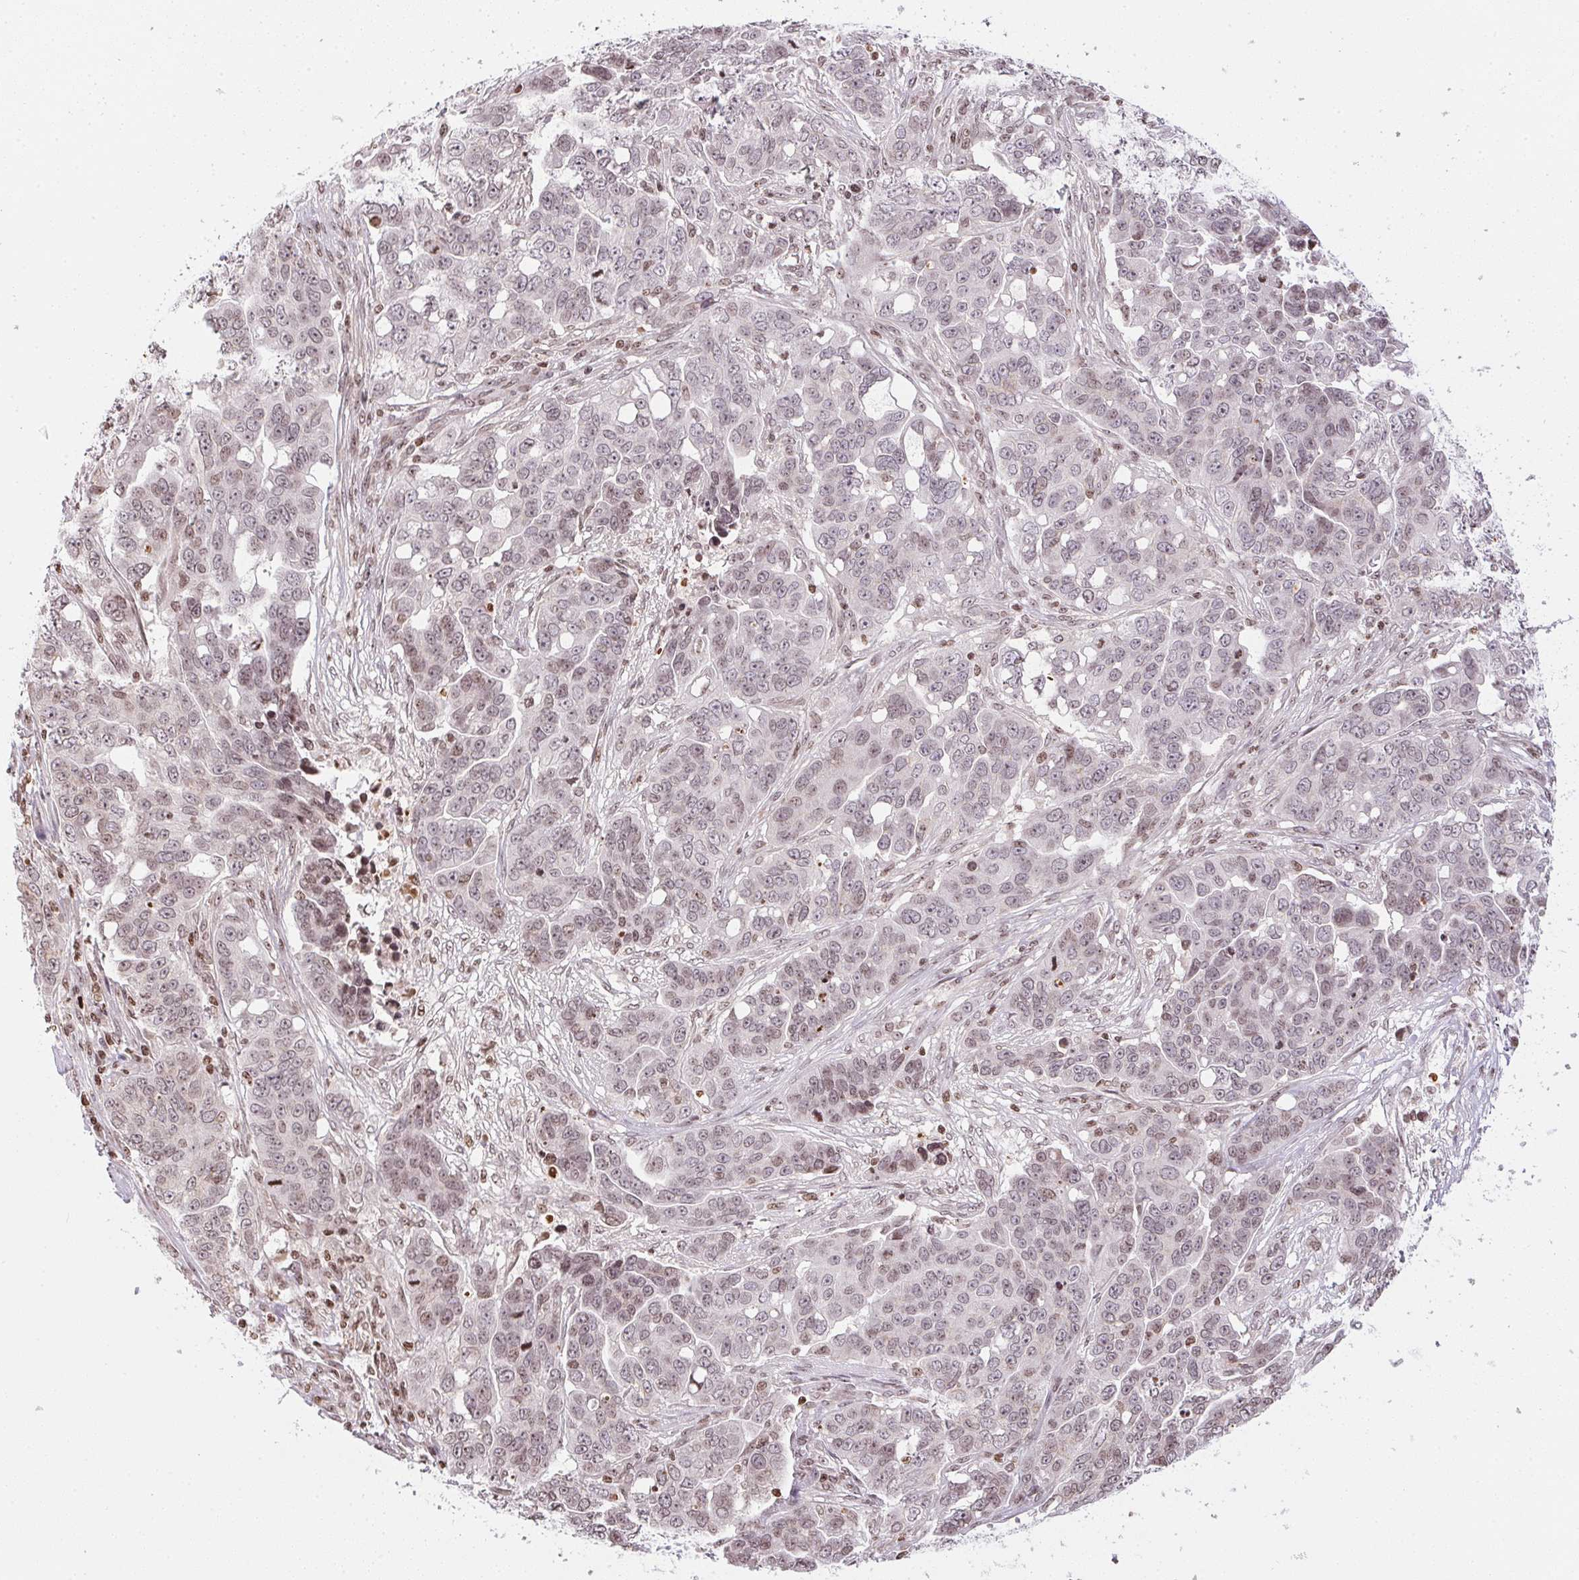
{"staining": {"intensity": "weak", "quantity": "25%-75%", "location": "nuclear"}, "tissue": "ovarian cancer", "cell_type": "Tumor cells", "image_type": "cancer", "snomed": [{"axis": "morphology", "description": "Carcinoma, endometroid"}, {"axis": "topography", "description": "Ovary"}], "caption": "DAB (3,3'-diaminobenzidine) immunohistochemical staining of ovarian cancer (endometroid carcinoma) reveals weak nuclear protein positivity in about 25%-75% of tumor cells.", "gene": "RNF181", "patient": {"sex": "female", "age": 78}}